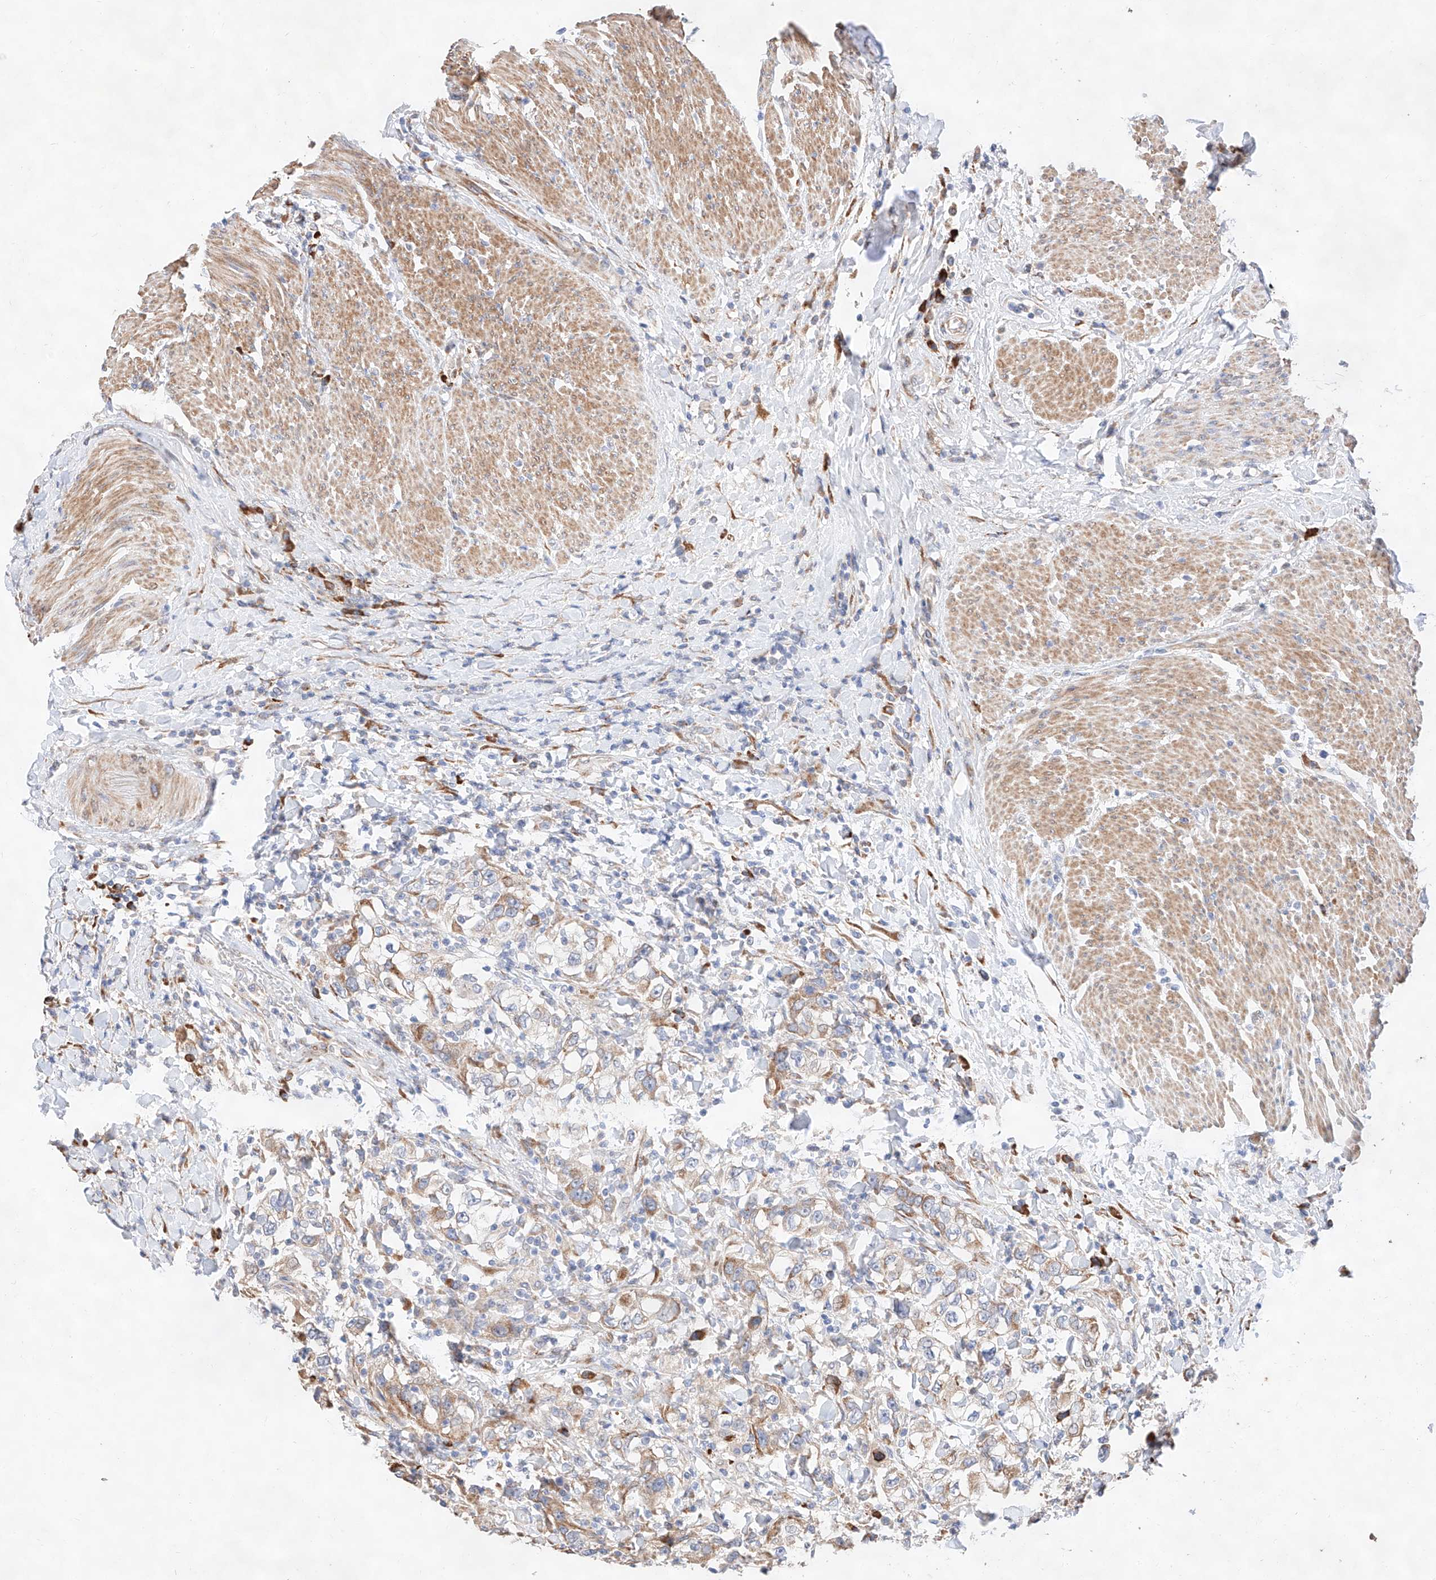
{"staining": {"intensity": "weak", "quantity": "<25%", "location": "cytoplasmic/membranous"}, "tissue": "urothelial cancer", "cell_type": "Tumor cells", "image_type": "cancer", "snomed": [{"axis": "morphology", "description": "Urothelial carcinoma, High grade"}, {"axis": "topography", "description": "Urinary bladder"}], "caption": "DAB (3,3'-diaminobenzidine) immunohistochemical staining of urothelial carcinoma (high-grade) exhibits no significant positivity in tumor cells.", "gene": "ATP9B", "patient": {"sex": "female", "age": 80}}